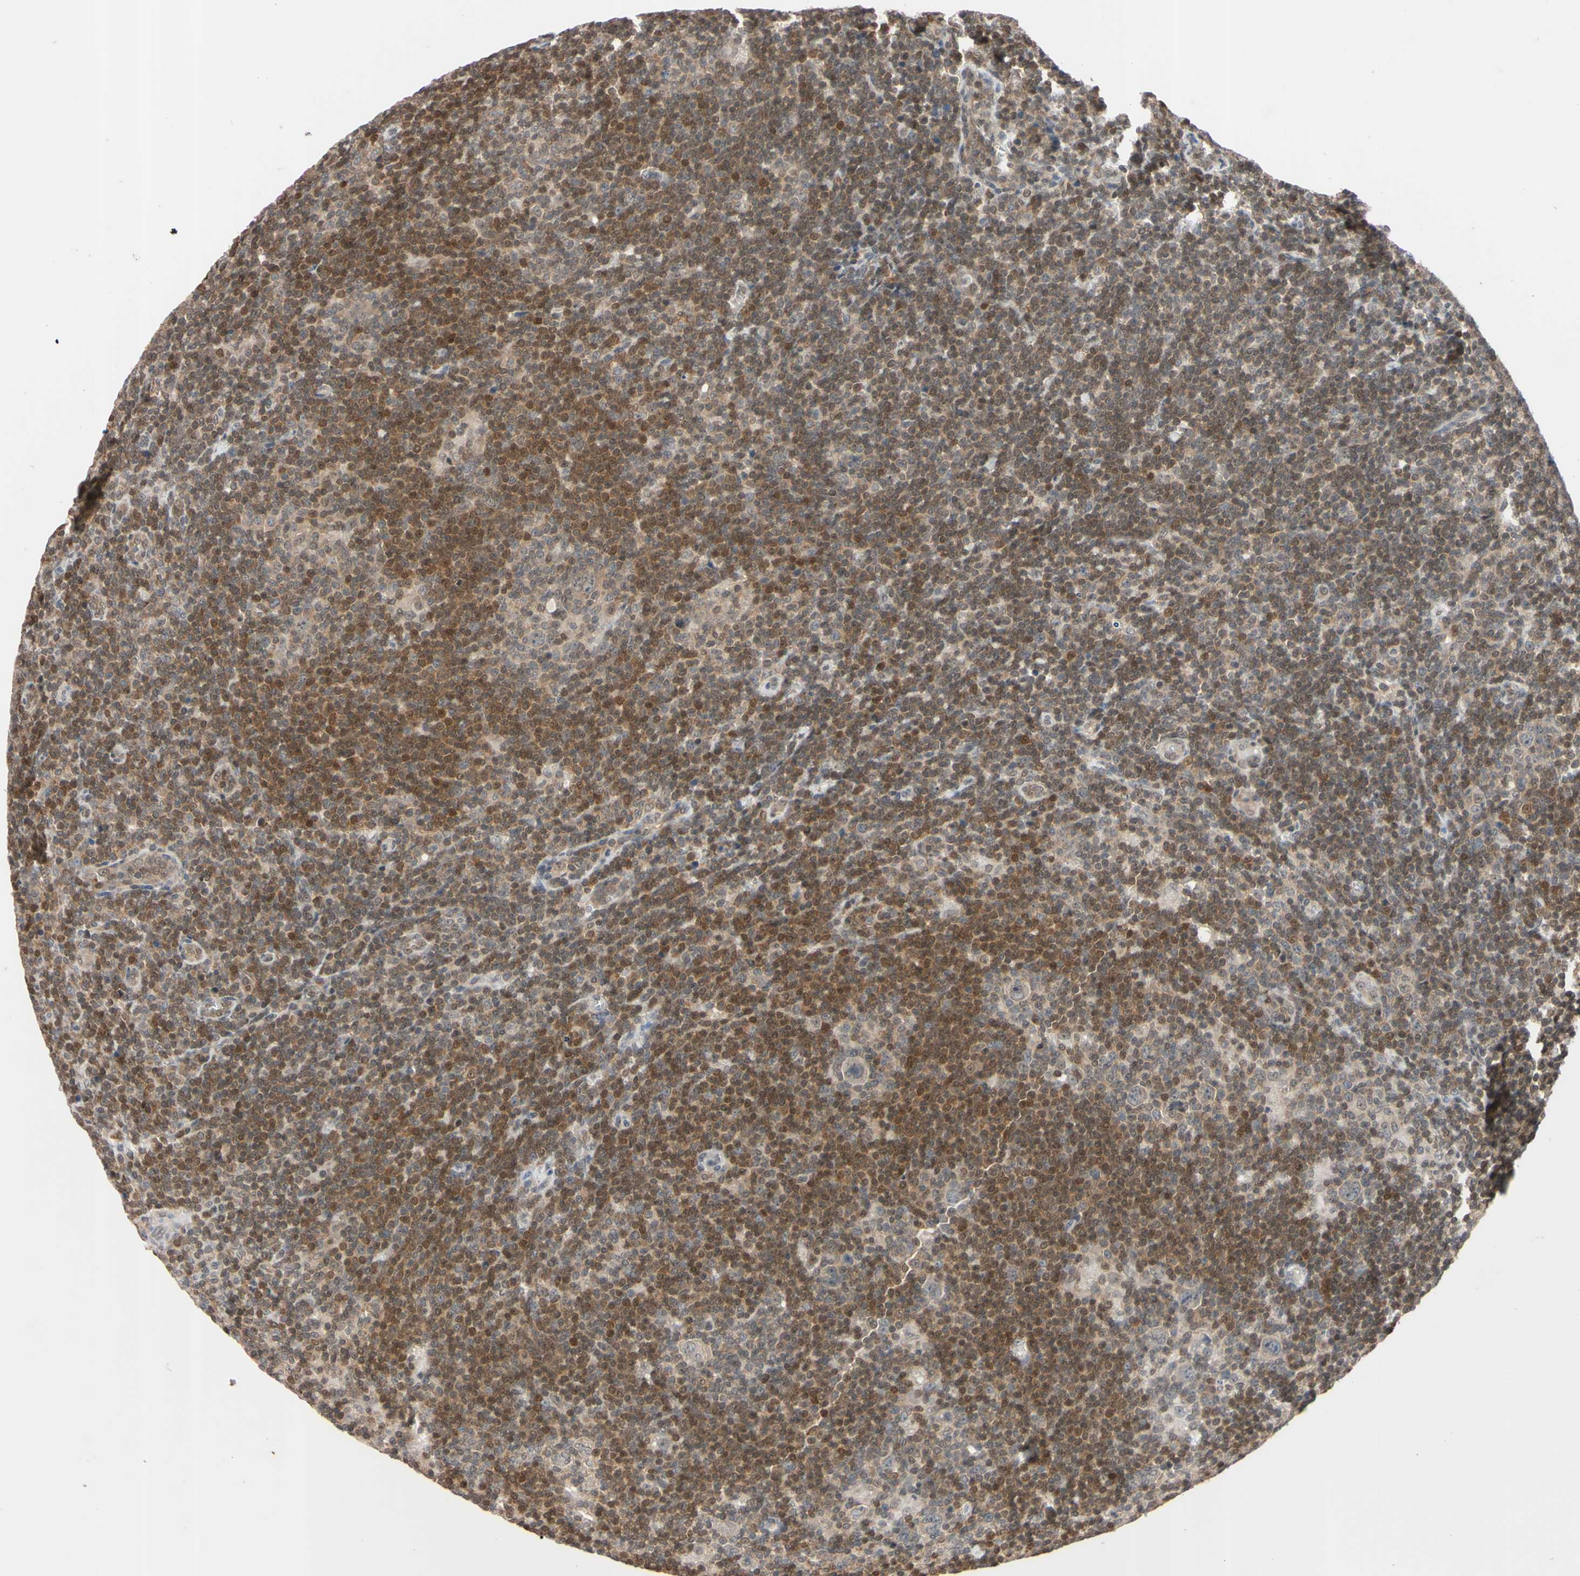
{"staining": {"intensity": "weak", "quantity": ">75%", "location": "cytoplasmic/membranous"}, "tissue": "lymphoma", "cell_type": "Tumor cells", "image_type": "cancer", "snomed": [{"axis": "morphology", "description": "Hodgkin's disease, NOS"}, {"axis": "topography", "description": "Lymph node"}], "caption": "Protein expression analysis of Hodgkin's disease displays weak cytoplasmic/membranous staining in about >75% of tumor cells.", "gene": "UBE2I", "patient": {"sex": "female", "age": 57}}